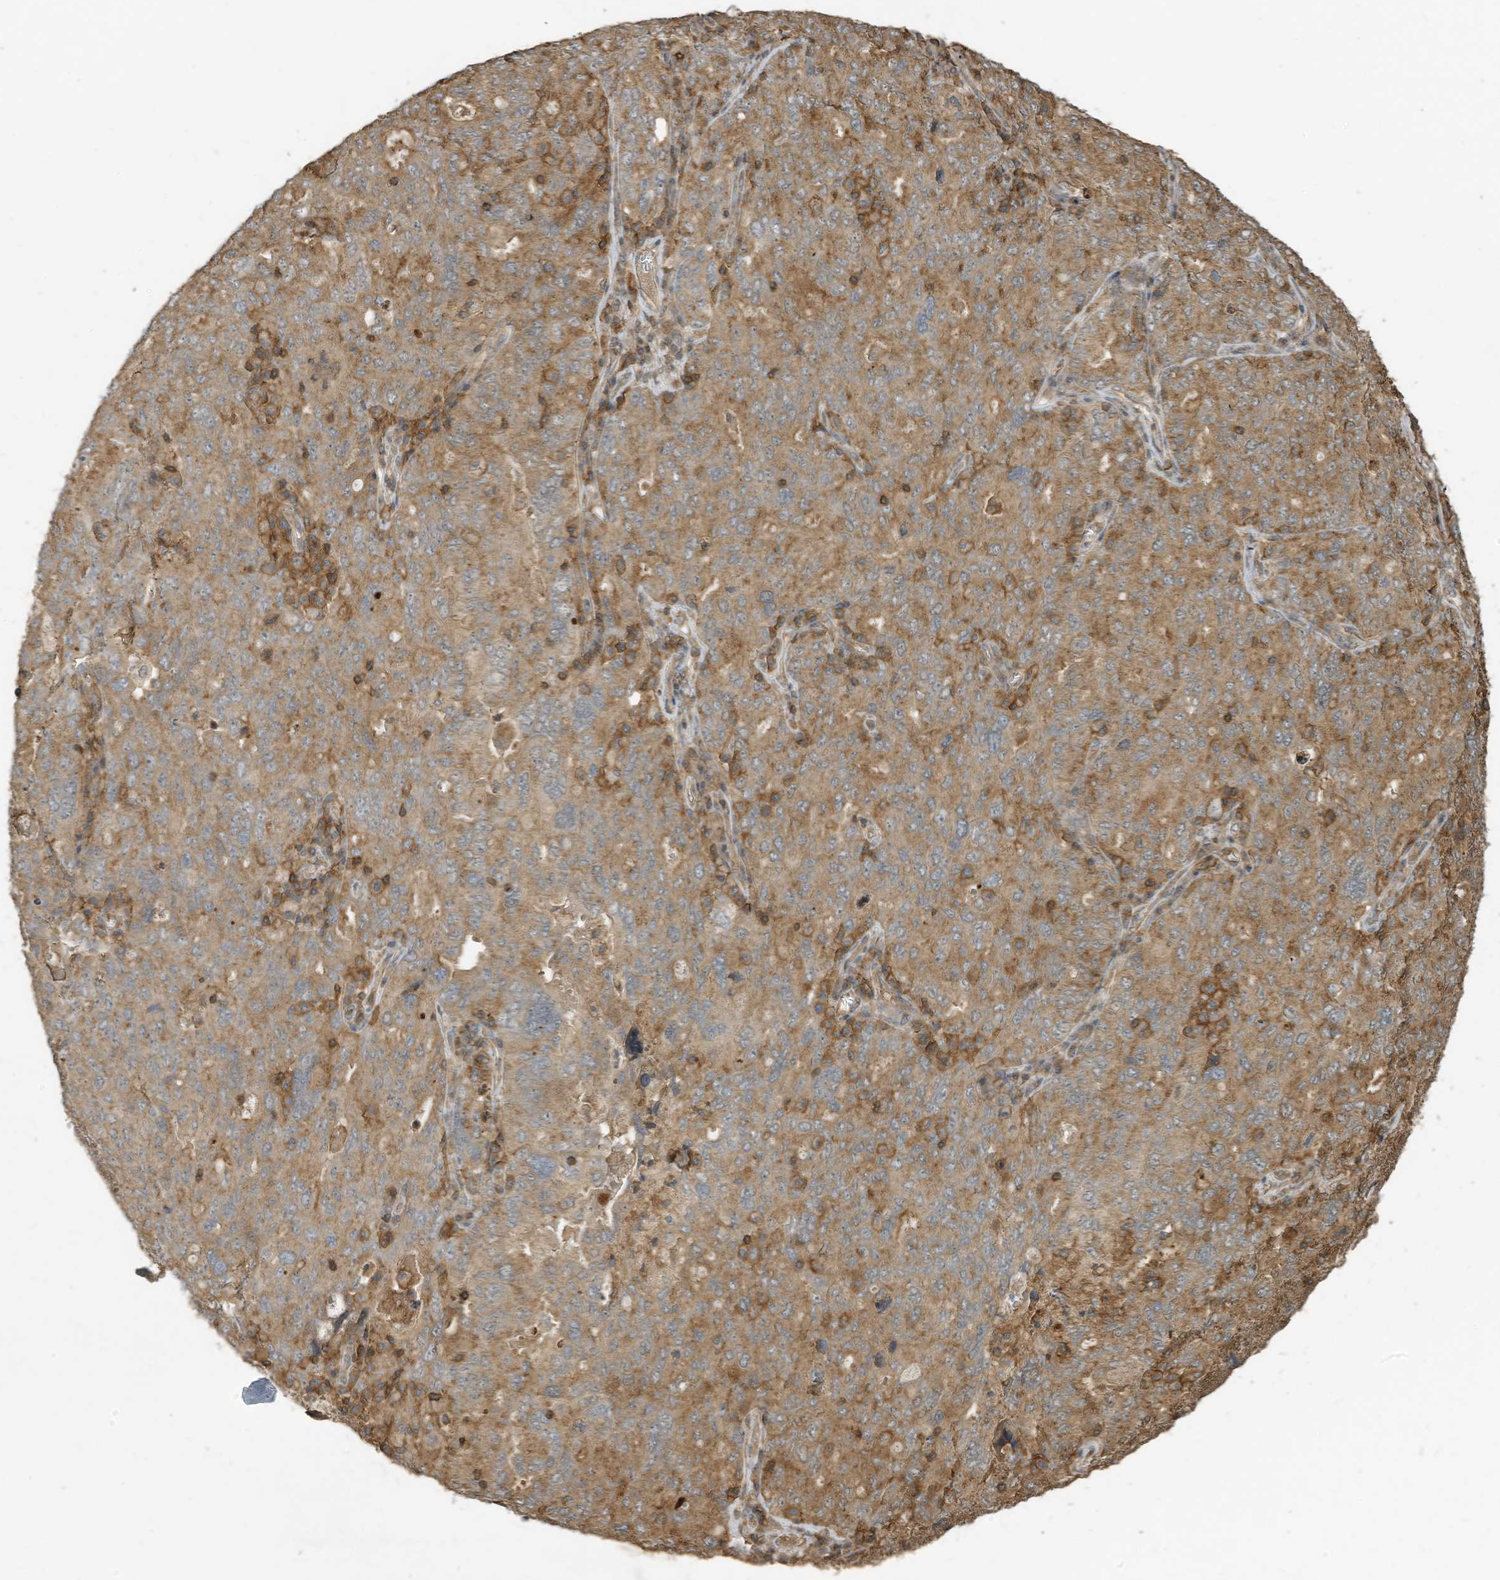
{"staining": {"intensity": "moderate", "quantity": ">75%", "location": "cytoplasmic/membranous"}, "tissue": "ovarian cancer", "cell_type": "Tumor cells", "image_type": "cancer", "snomed": [{"axis": "morphology", "description": "Carcinoma, endometroid"}, {"axis": "topography", "description": "Ovary"}], "caption": "The histopathology image exhibits staining of ovarian cancer (endometroid carcinoma), revealing moderate cytoplasmic/membranous protein expression (brown color) within tumor cells.", "gene": "COX10", "patient": {"sex": "female", "age": 62}}